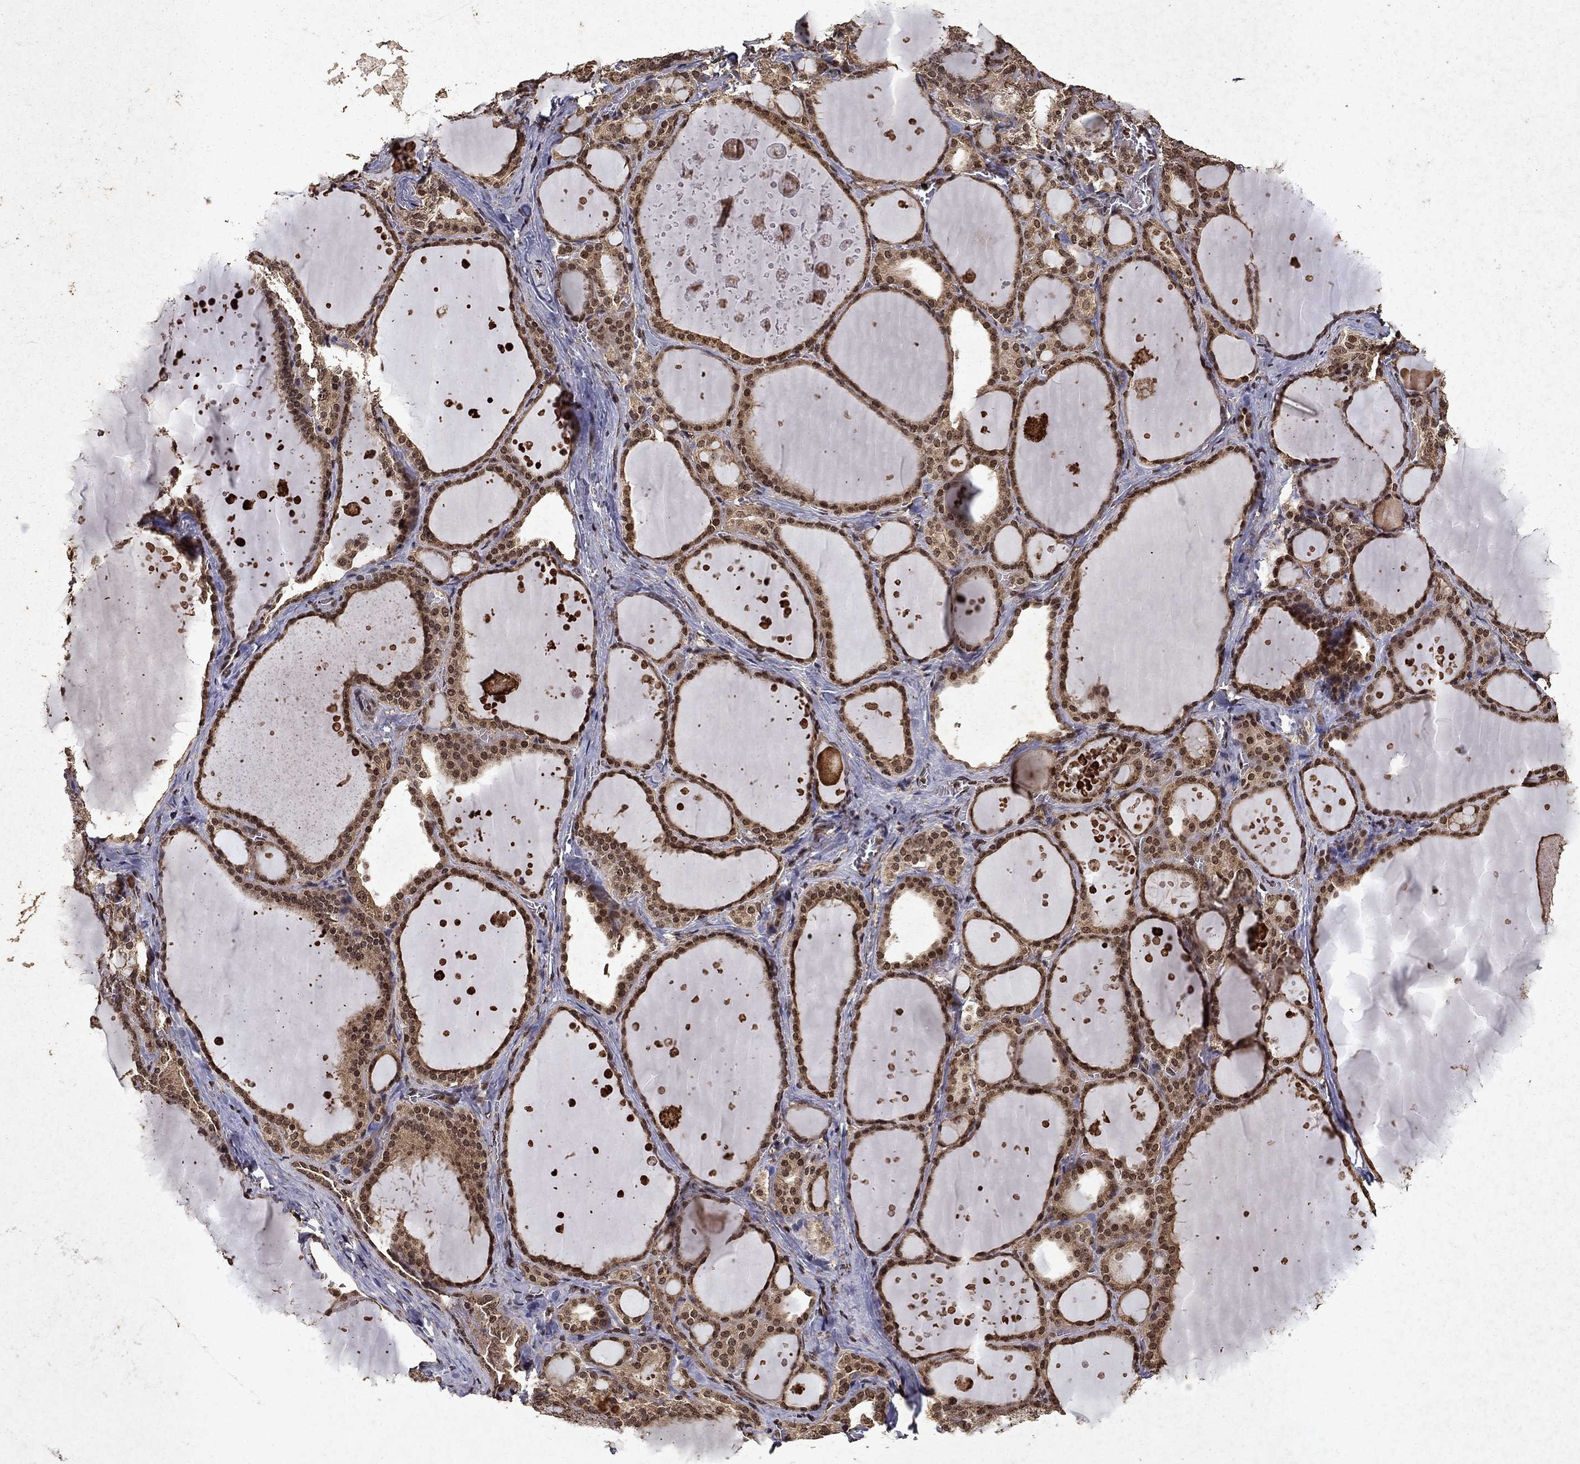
{"staining": {"intensity": "moderate", "quantity": "25%-75%", "location": "cytoplasmic/membranous,nuclear"}, "tissue": "thyroid gland", "cell_type": "Glandular cells", "image_type": "normal", "snomed": [{"axis": "morphology", "description": "Normal tissue, NOS"}, {"axis": "topography", "description": "Thyroid gland"}], "caption": "Immunohistochemical staining of unremarkable human thyroid gland shows medium levels of moderate cytoplasmic/membranous,nuclear expression in about 25%-75% of glandular cells.", "gene": "PIN4", "patient": {"sex": "male", "age": 63}}